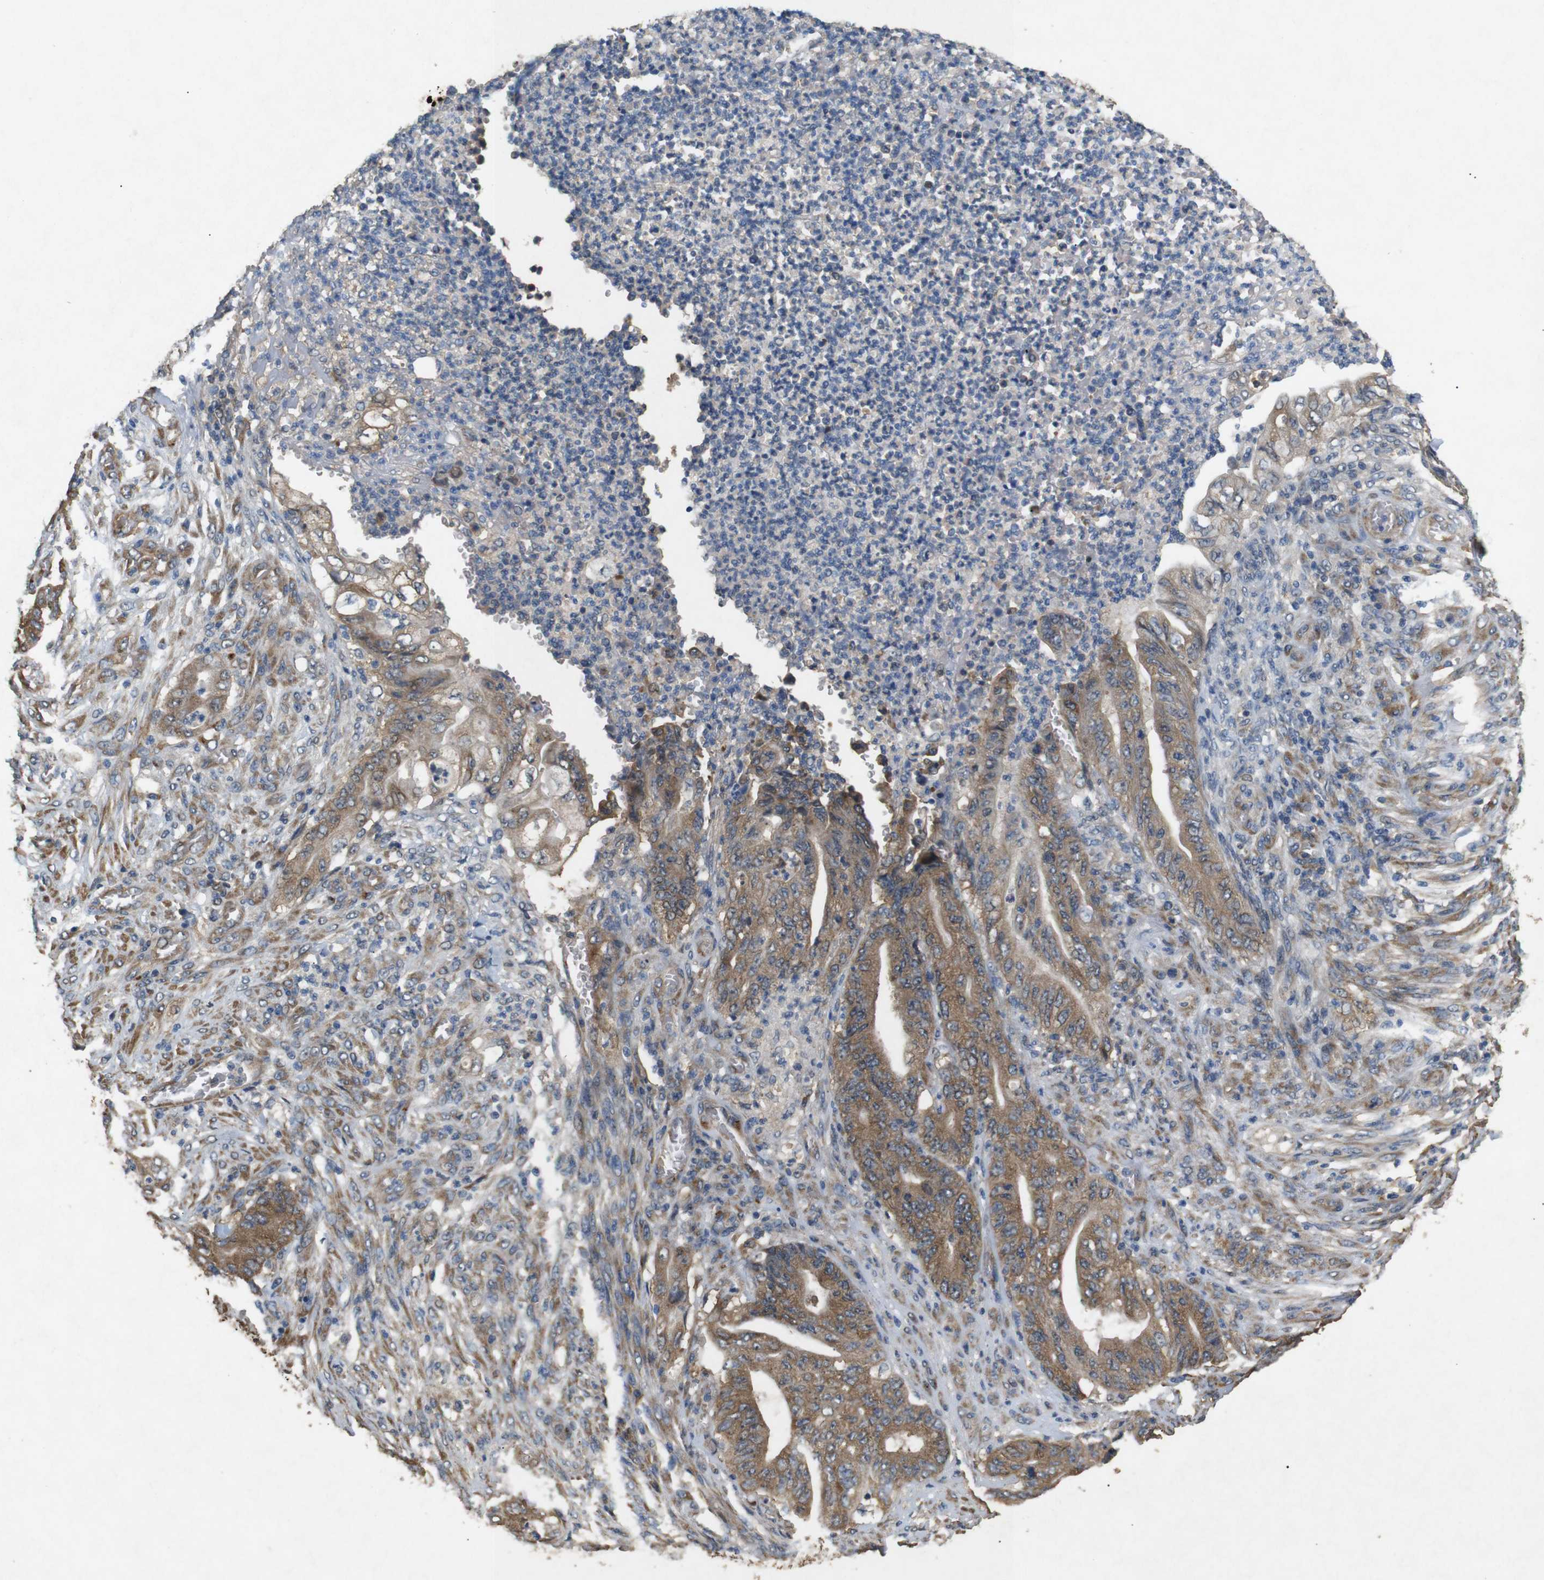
{"staining": {"intensity": "moderate", "quantity": ">75%", "location": "cytoplasmic/membranous"}, "tissue": "stomach cancer", "cell_type": "Tumor cells", "image_type": "cancer", "snomed": [{"axis": "morphology", "description": "Adenocarcinoma, NOS"}, {"axis": "topography", "description": "Stomach"}], "caption": "This micrograph exhibits IHC staining of stomach adenocarcinoma, with medium moderate cytoplasmic/membranous expression in about >75% of tumor cells.", "gene": "BNIP3", "patient": {"sex": "female", "age": 73}}